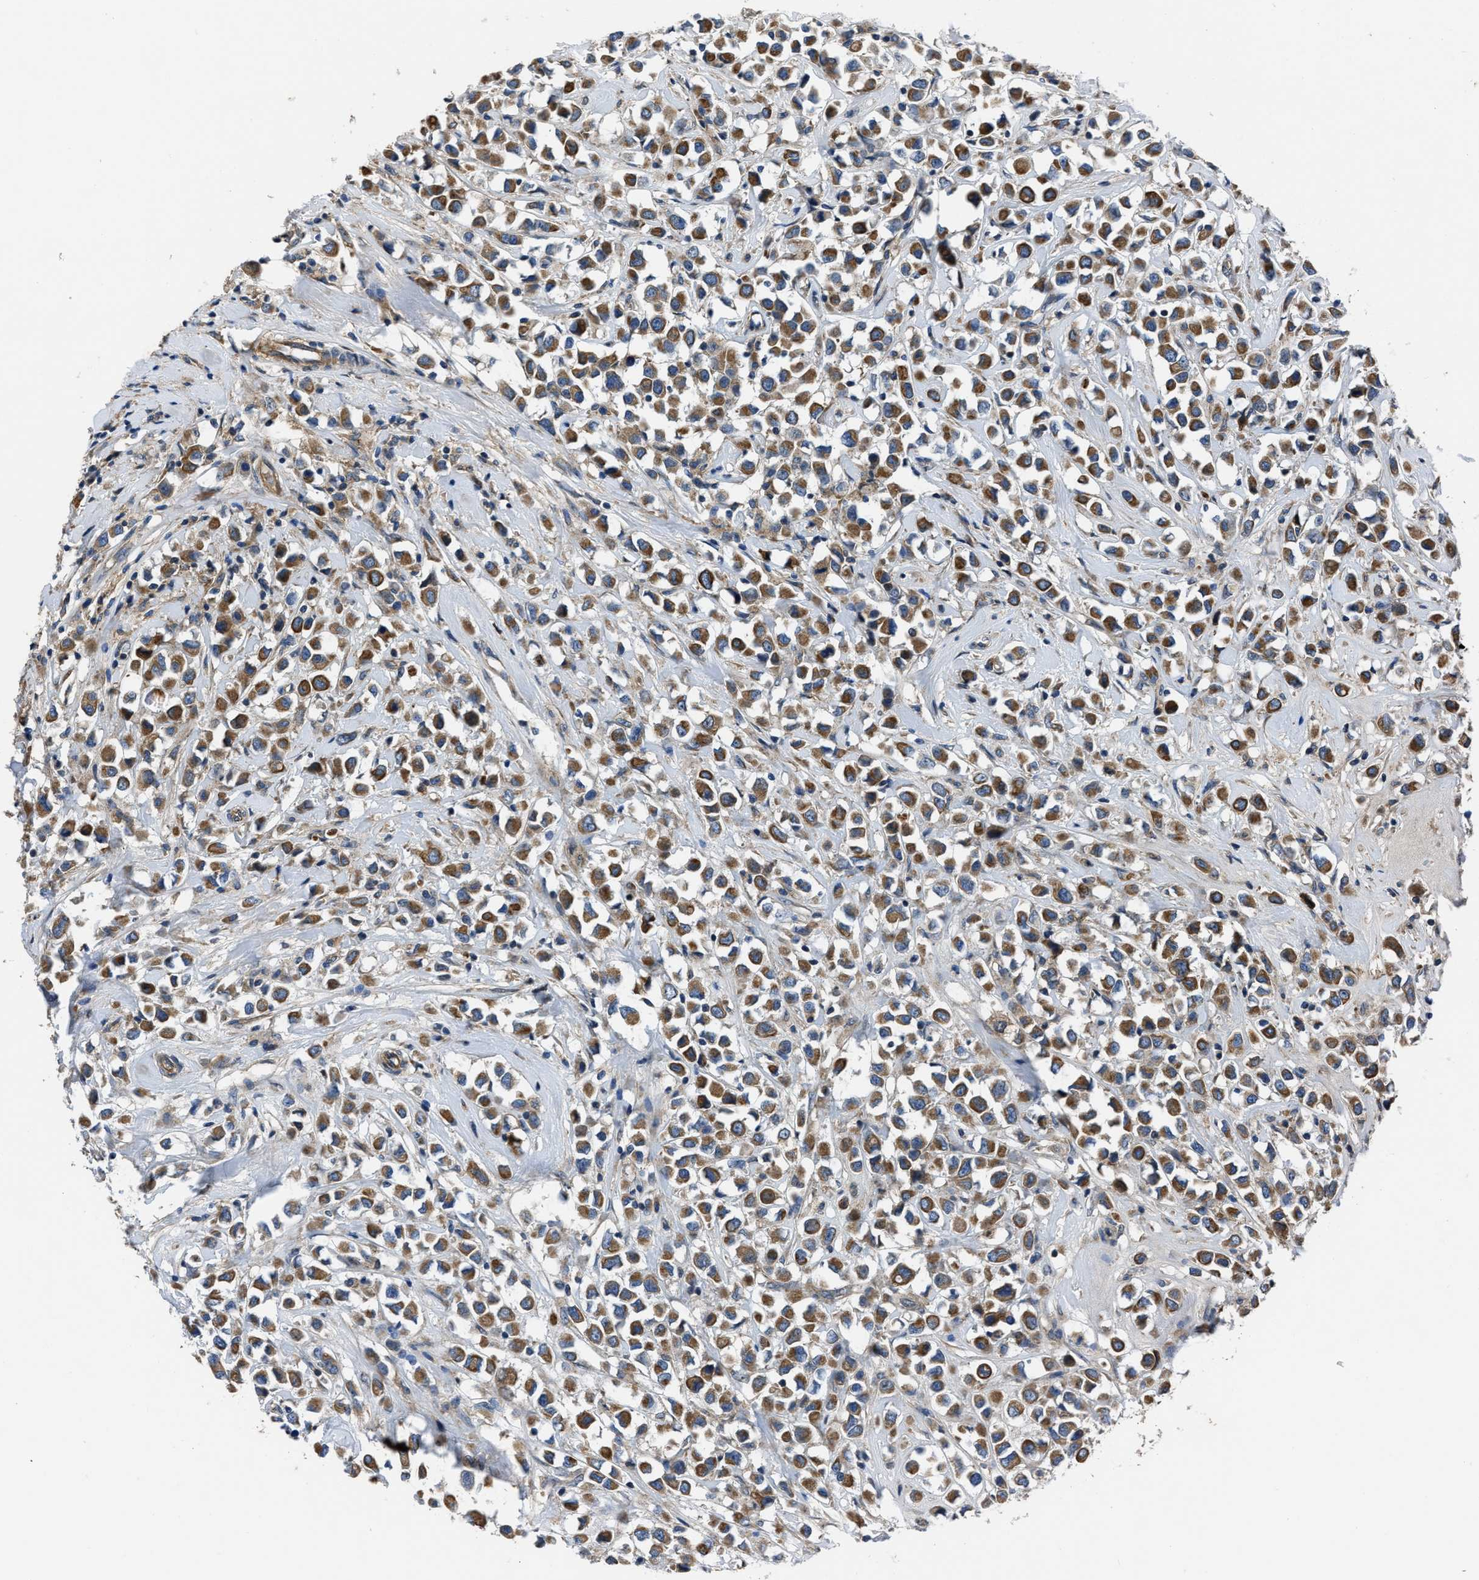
{"staining": {"intensity": "moderate", "quantity": ">75%", "location": "cytoplasmic/membranous"}, "tissue": "breast cancer", "cell_type": "Tumor cells", "image_type": "cancer", "snomed": [{"axis": "morphology", "description": "Duct carcinoma"}, {"axis": "topography", "description": "Breast"}], "caption": "The photomicrograph exhibits immunohistochemical staining of breast cancer. There is moderate cytoplasmic/membranous expression is present in about >75% of tumor cells.", "gene": "ERC1", "patient": {"sex": "female", "age": 61}}